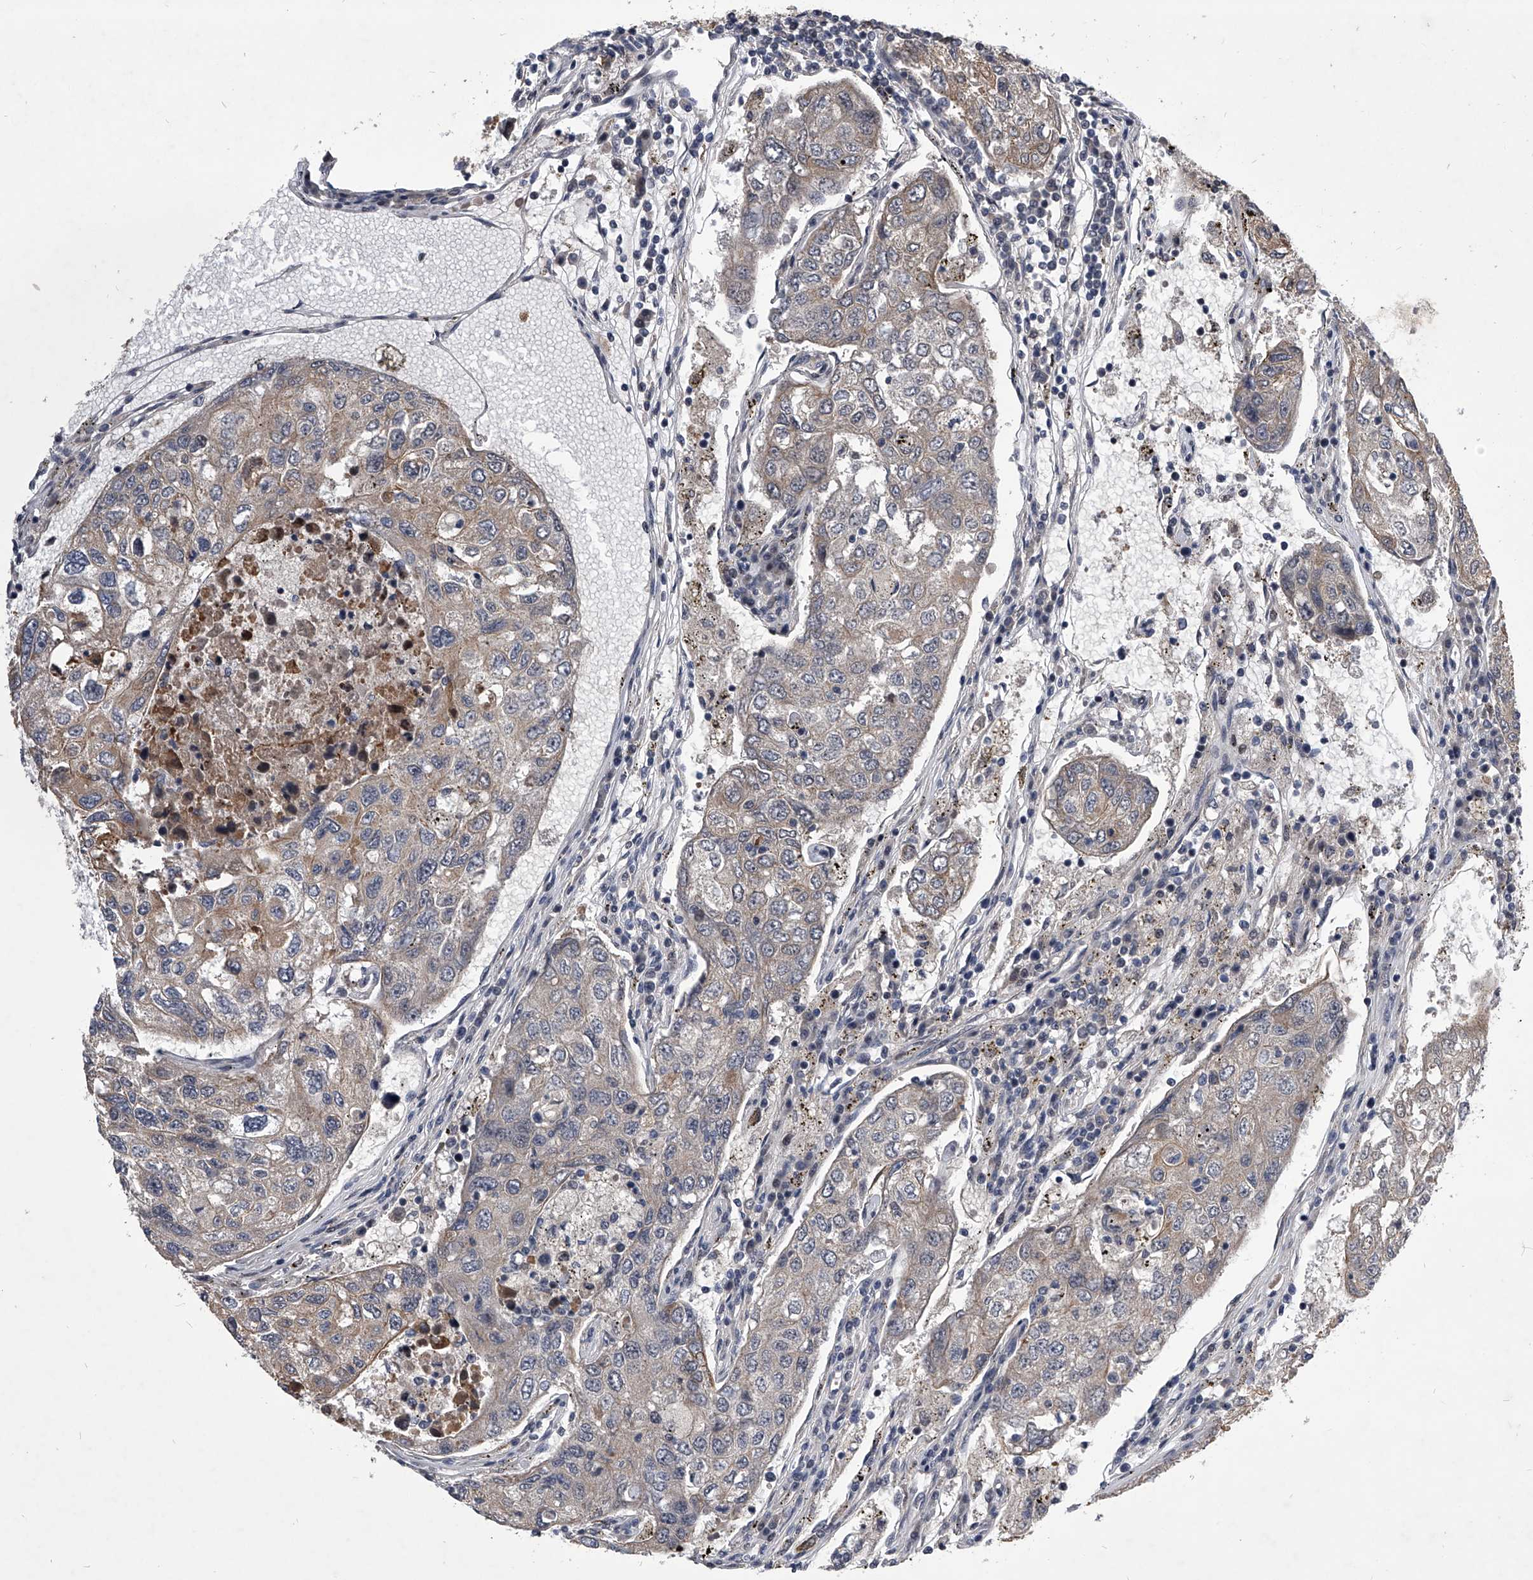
{"staining": {"intensity": "weak", "quantity": ">75%", "location": "cytoplasmic/membranous"}, "tissue": "urothelial cancer", "cell_type": "Tumor cells", "image_type": "cancer", "snomed": [{"axis": "morphology", "description": "Urothelial carcinoma, High grade"}, {"axis": "topography", "description": "Lymph node"}, {"axis": "topography", "description": "Urinary bladder"}], "caption": "Tumor cells exhibit low levels of weak cytoplasmic/membranous expression in approximately >75% of cells in human urothelial cancer.", "gene": "ZNF76", "patient": {"sex": "male", "age": 51}}